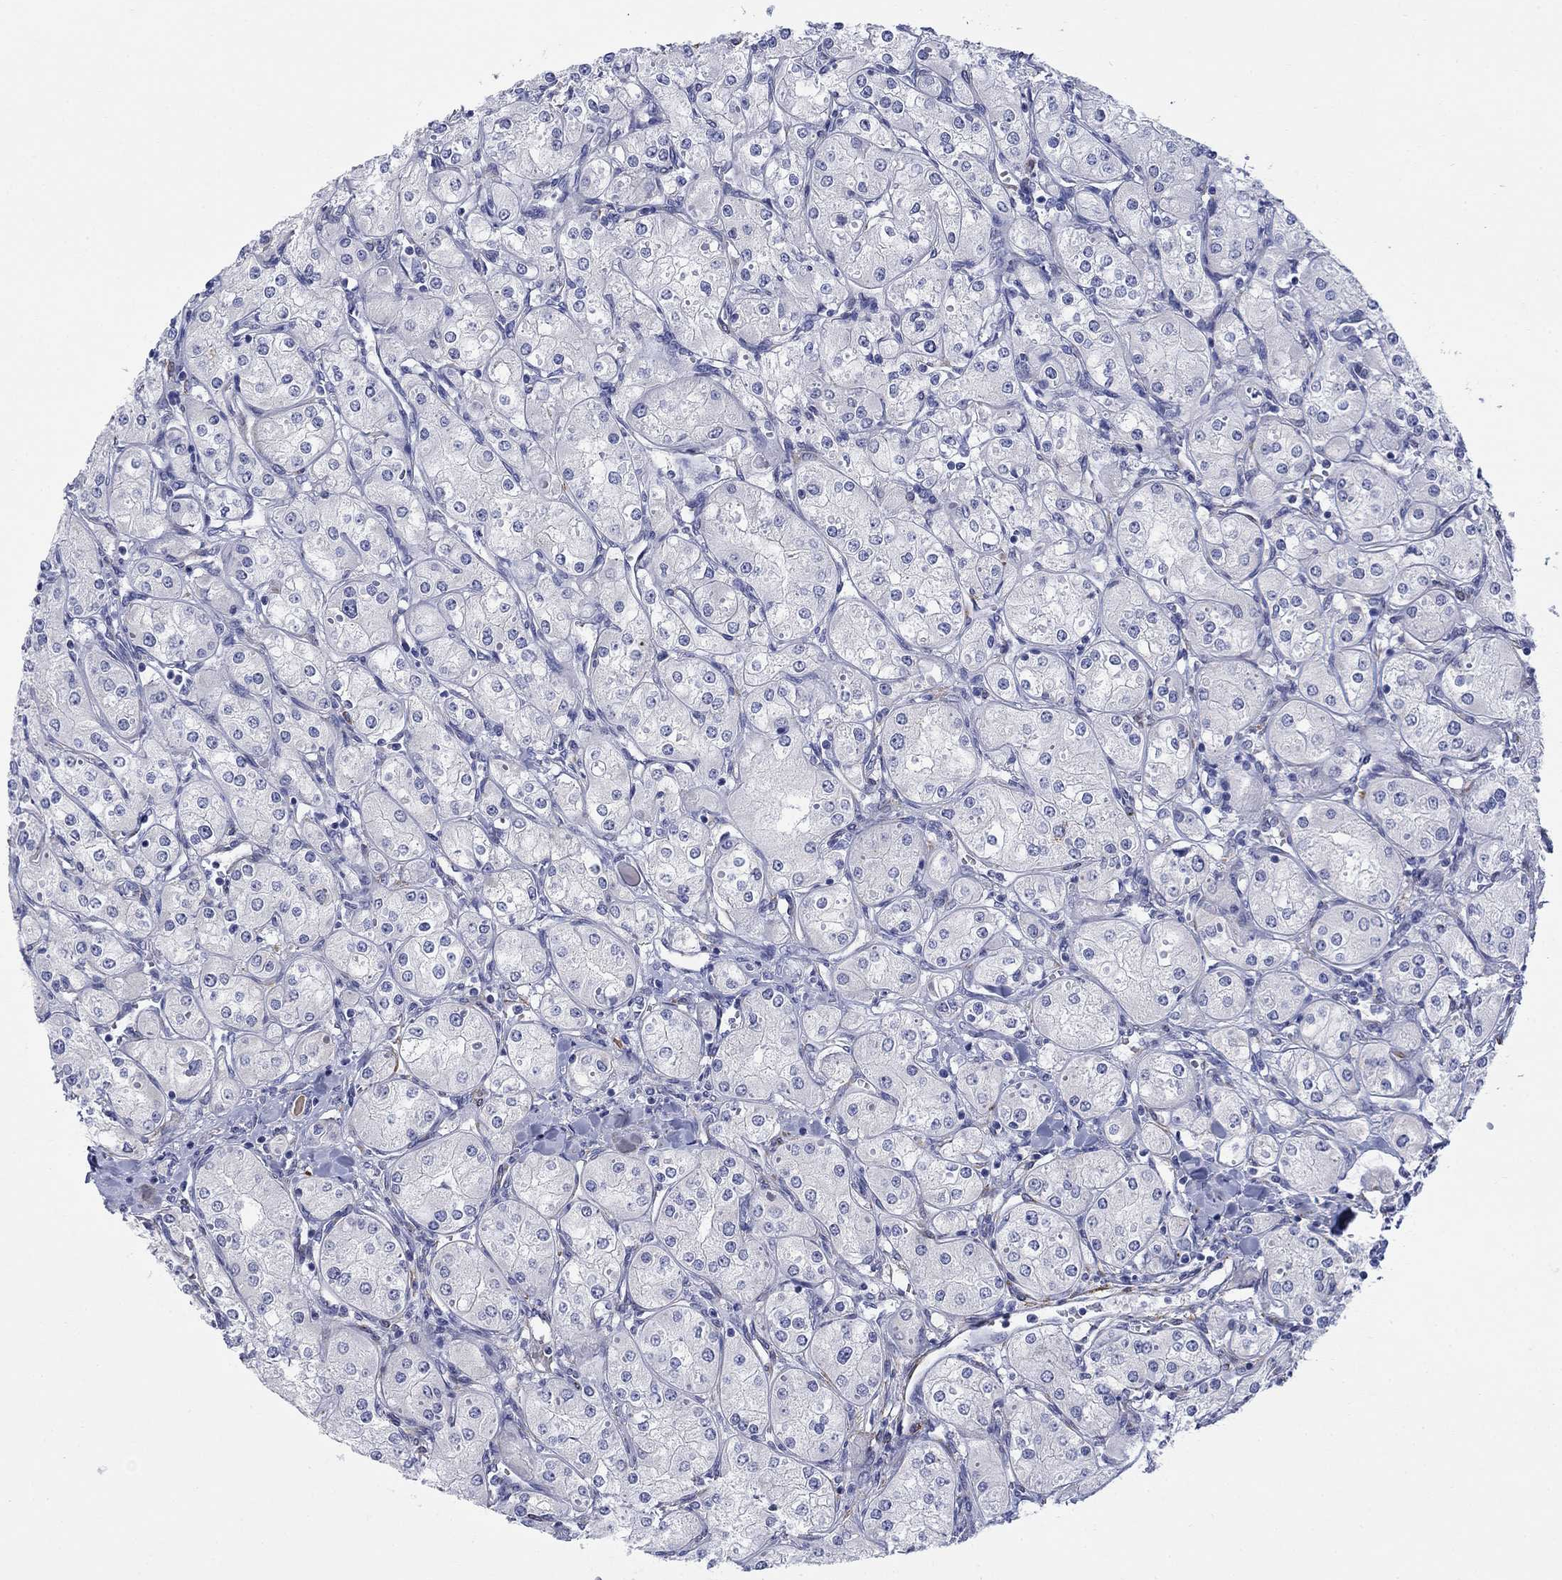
{"staining": {"intensity": "negative", "quantity": "none", "location": "none"}, "tissue": "renal cancer", "cell_type": "Tumor cells", "image_type": "cancer", "snomed": [{"axis": "morphology", "description": "Adenocarcinoma, NOS"}, {"axis": "topography", "description": "Kidney"}], "caption": "Protein analysis of renal adenocarcinoma displays no significant positivity in tumor cells.", "gene": "PTPRZ1", "patient": {"sex": "male", "age": 77}}